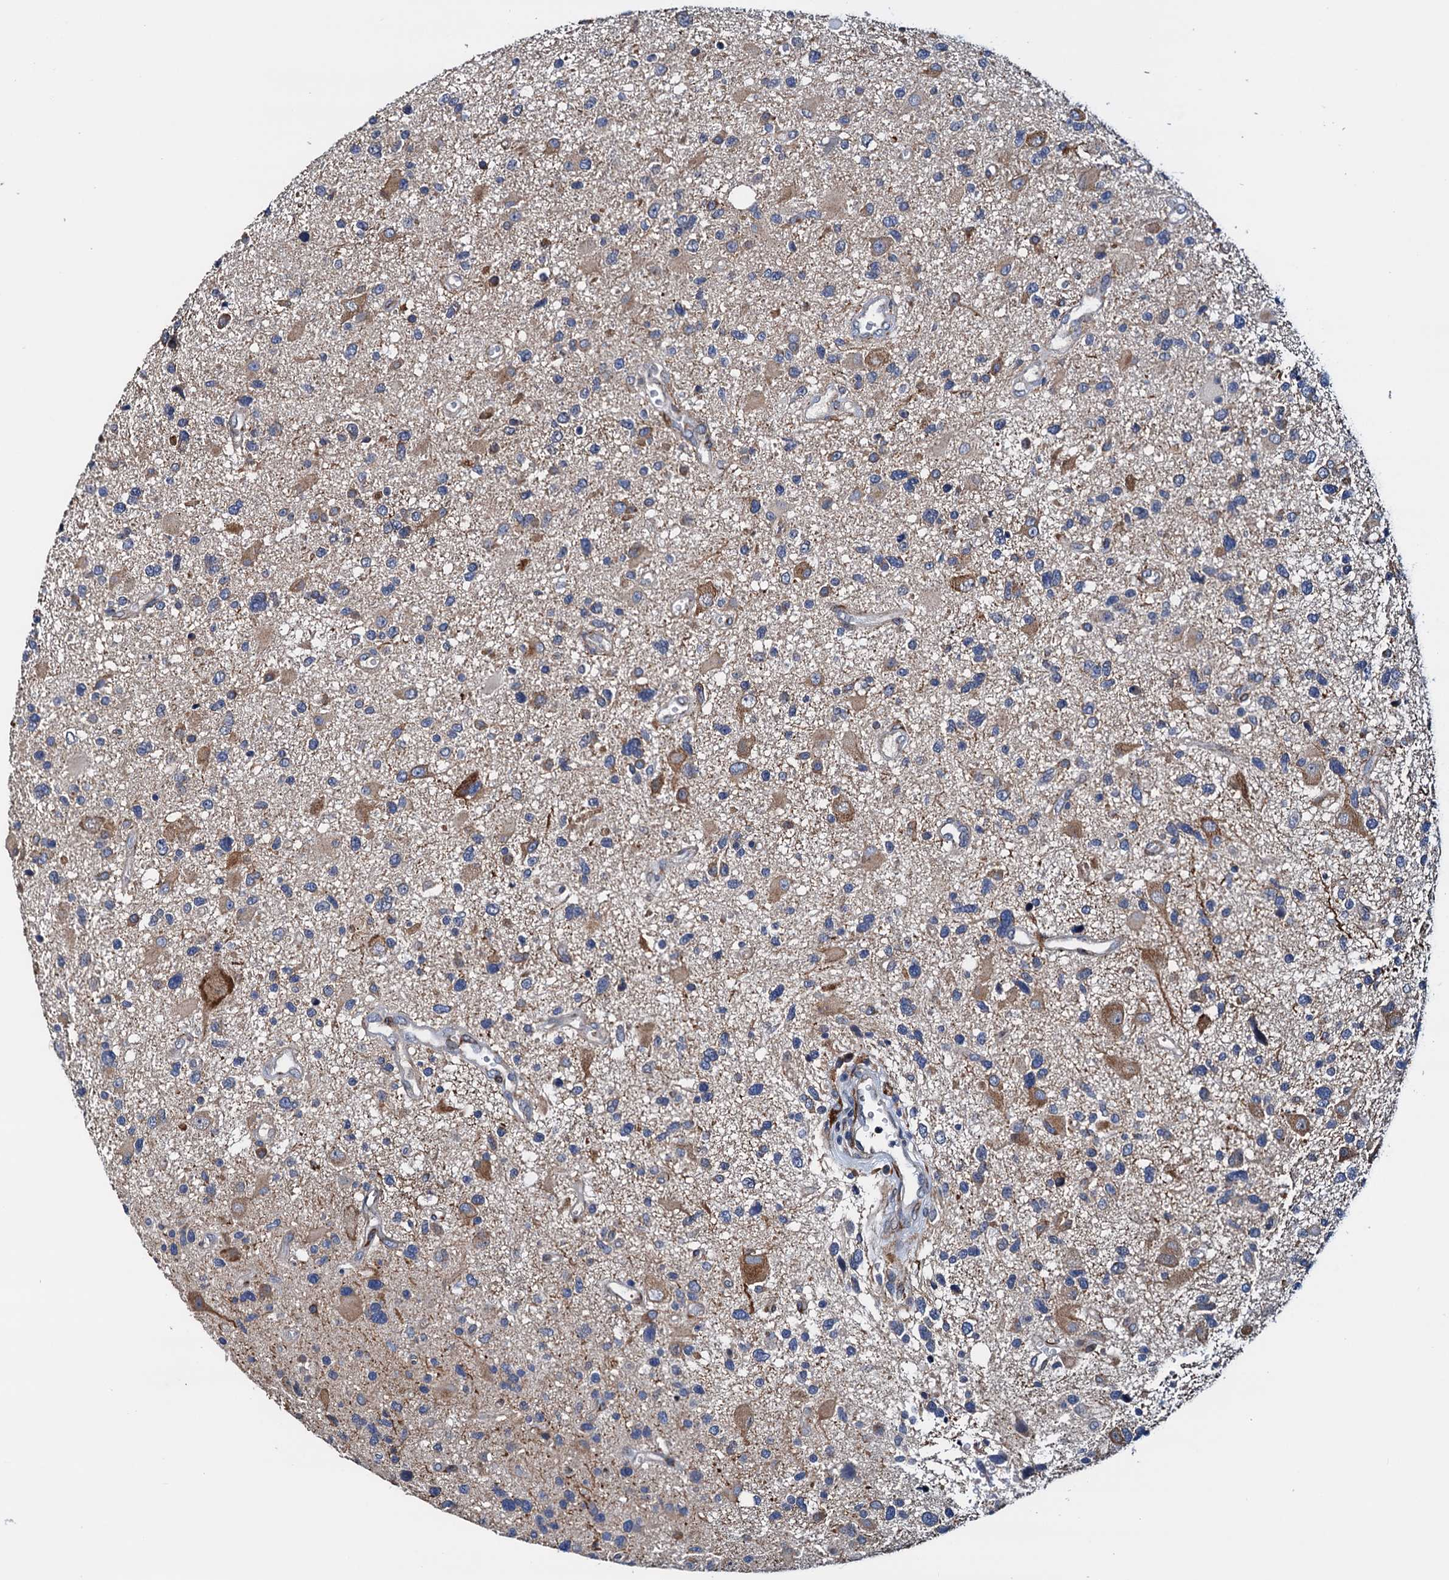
{"staining": {"intensity": "moderate", "quantity": "25%-75%", "location": "cytoplasmic/membranous"}, "tissue": "glioma", "cell_type": "Tumor cells", "image_type": "cancer", "snomed": [{"axis": "morphology", "description": "Glioma, malignant, High grade"}, {"axis": "topography", "description": "Brain"}], "caption": "Protein expression analysis of high-grade glioma (malignant) displays moderate cytoplasmic/membranous positivity in about 25%-75% of tumor cells.", "gene": "RASSF9", "patient": {"sex": "male", "age": 33}}